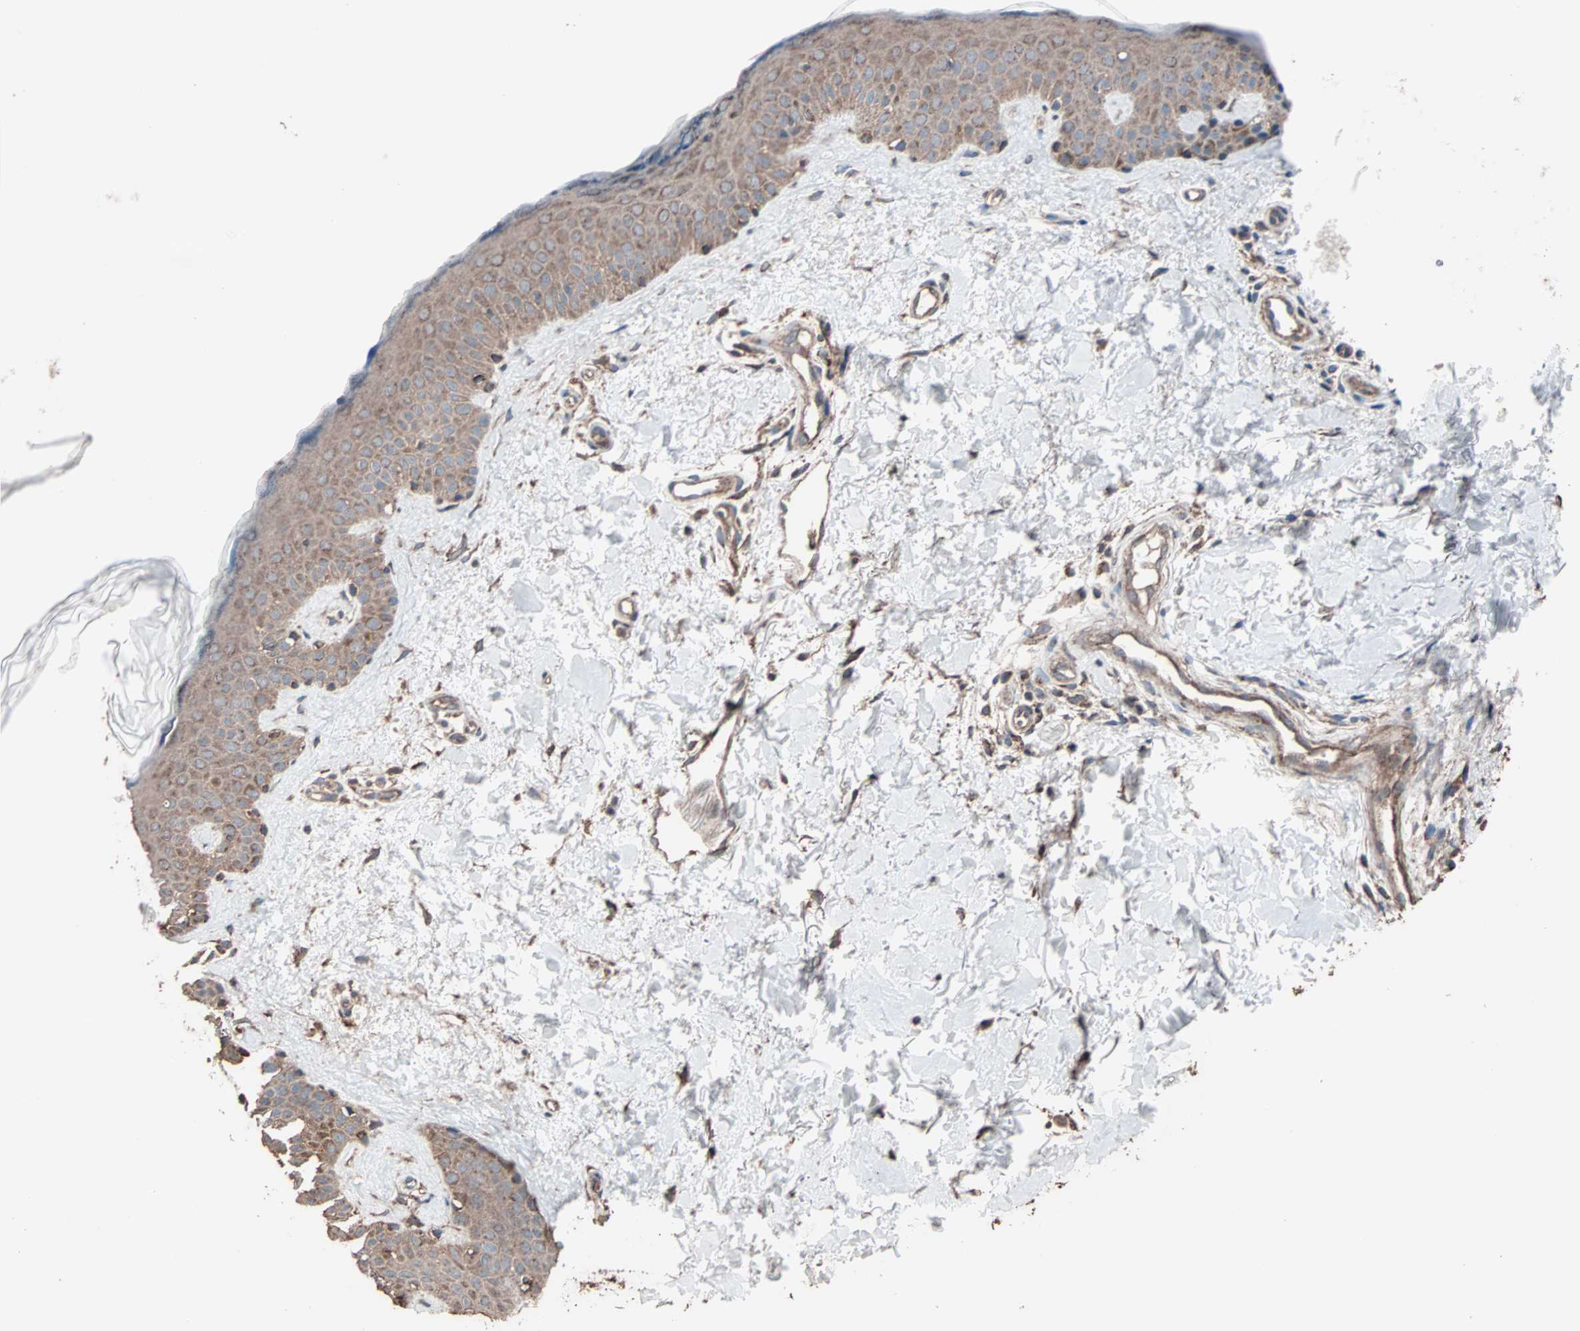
{"staining": {"intensity": "moderate", "quantity": ">75%", "location": "cytoplasmic/membranous"}, "tissue": "skin", "cell_type": "Fibroblasts", "image_type": "normal", "snomed": [{"axis": "morphology", "description": "Normal tissue, NOS"}, {"axis": "topography", "description": "Skin"}], "caption": "Immunohistochemical staining of normal skin reveals >75% levels of moderate cytoplasmic/membranous protein staining in approximately >75% of fibroblasts. (DAB (3,3'-diaminobenzidine) = brown stain, brightfield microscopy at high magnification).", "gene": "MRPL2", "patient": {"sex": "male", "age": 67}}